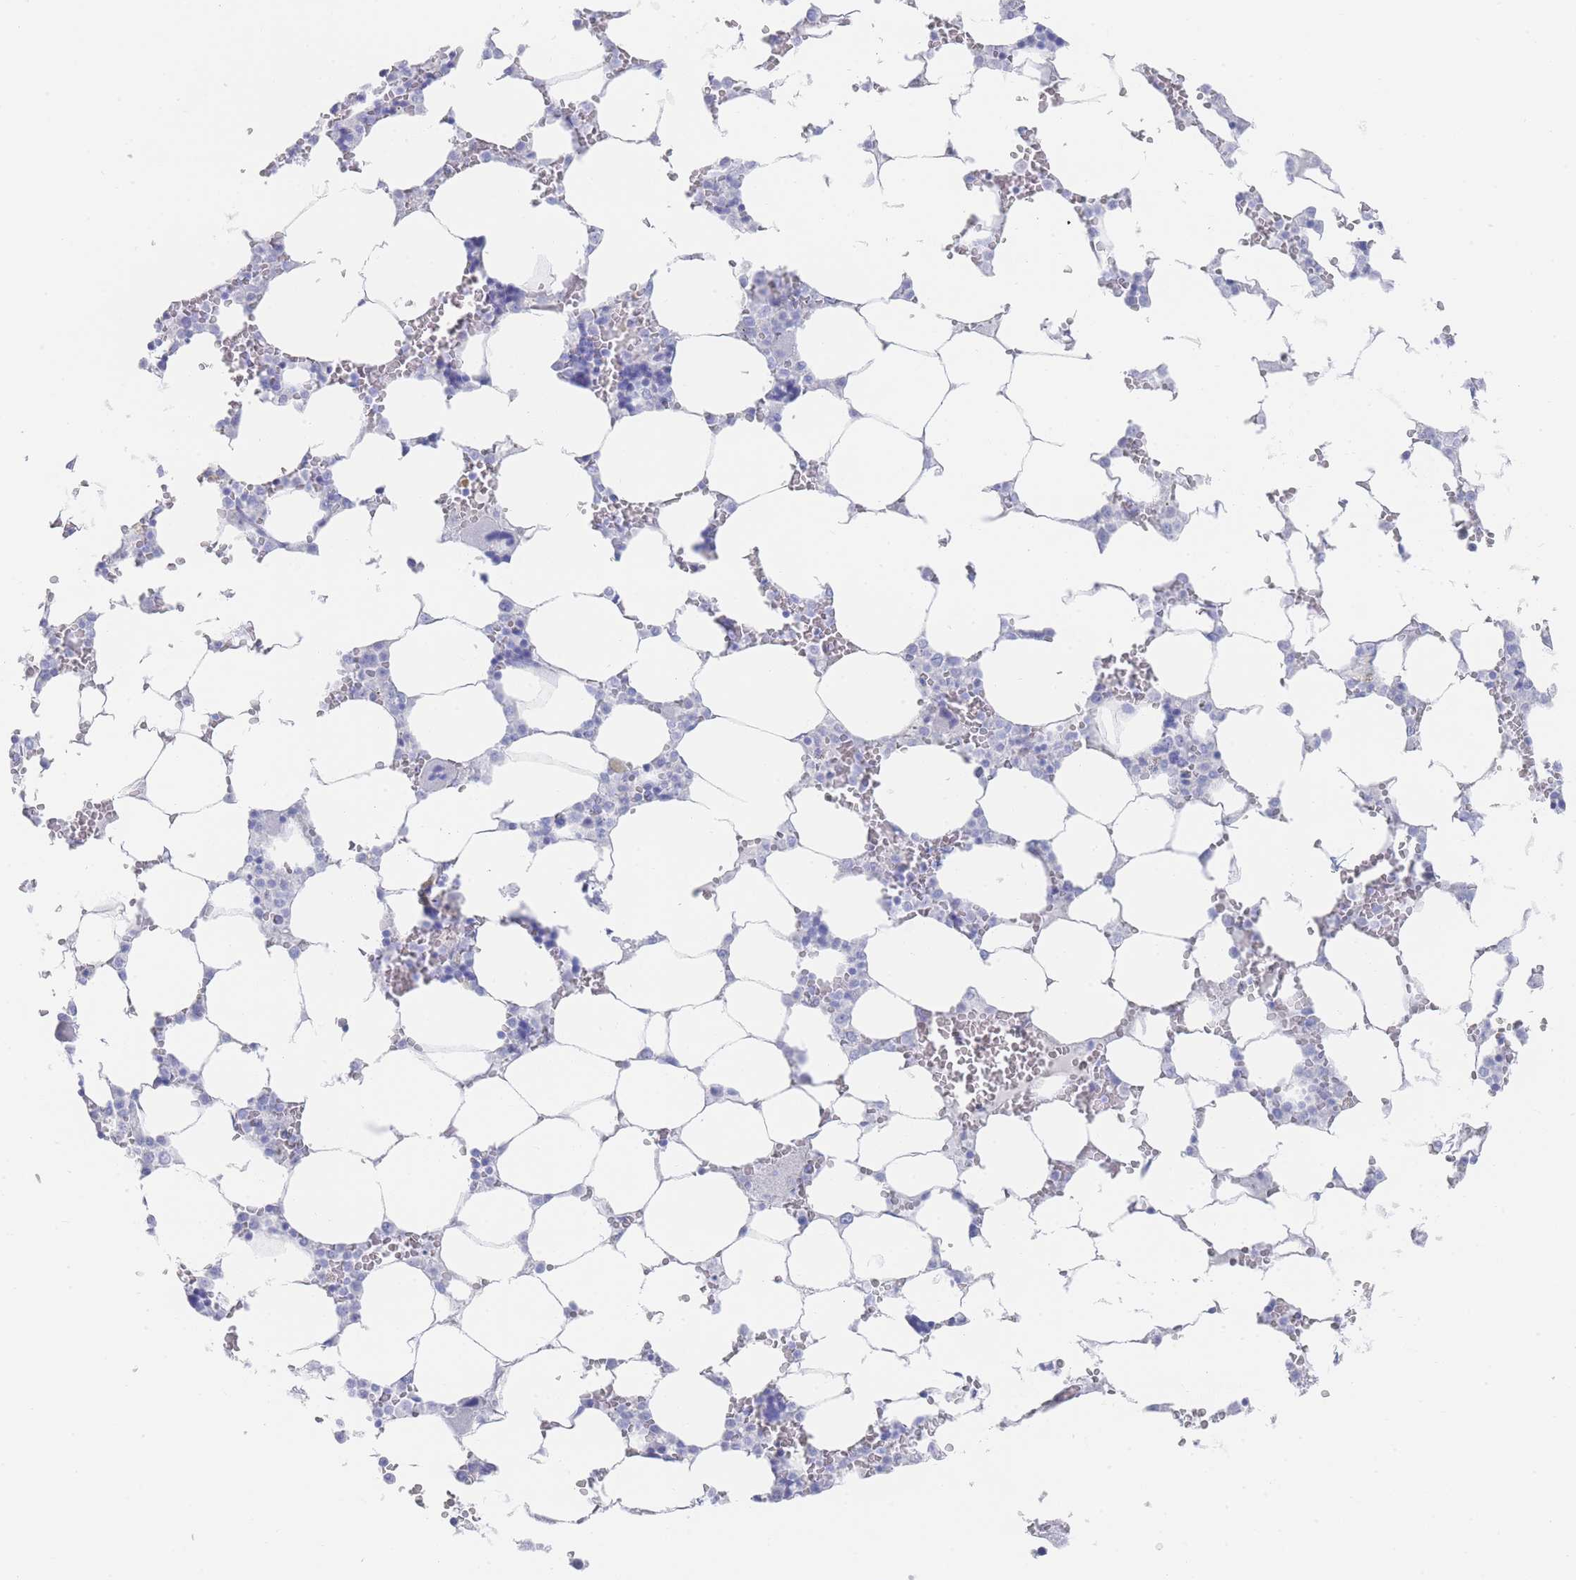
{"staining": {"intensity": "negative", "quantity": "none", "location": "none"}, "tissue": "bone marrow", "cell_type": "Hematopoietic cells", "image_type": "normal", "snomed": [{"axis": "morphology", "description": "Normal tissue, NOS"}, {"axis": "topography", "description": "Bone marrow"}], "caption": "A high-resolution histopathology image shows immunohistochemistry (IHC) staining of normal bone marrow, which exhibits no significant staining in hematopoietic cells.", "gene": "LRRC37A2", "patient": {"sex": "male", "age": 64}}